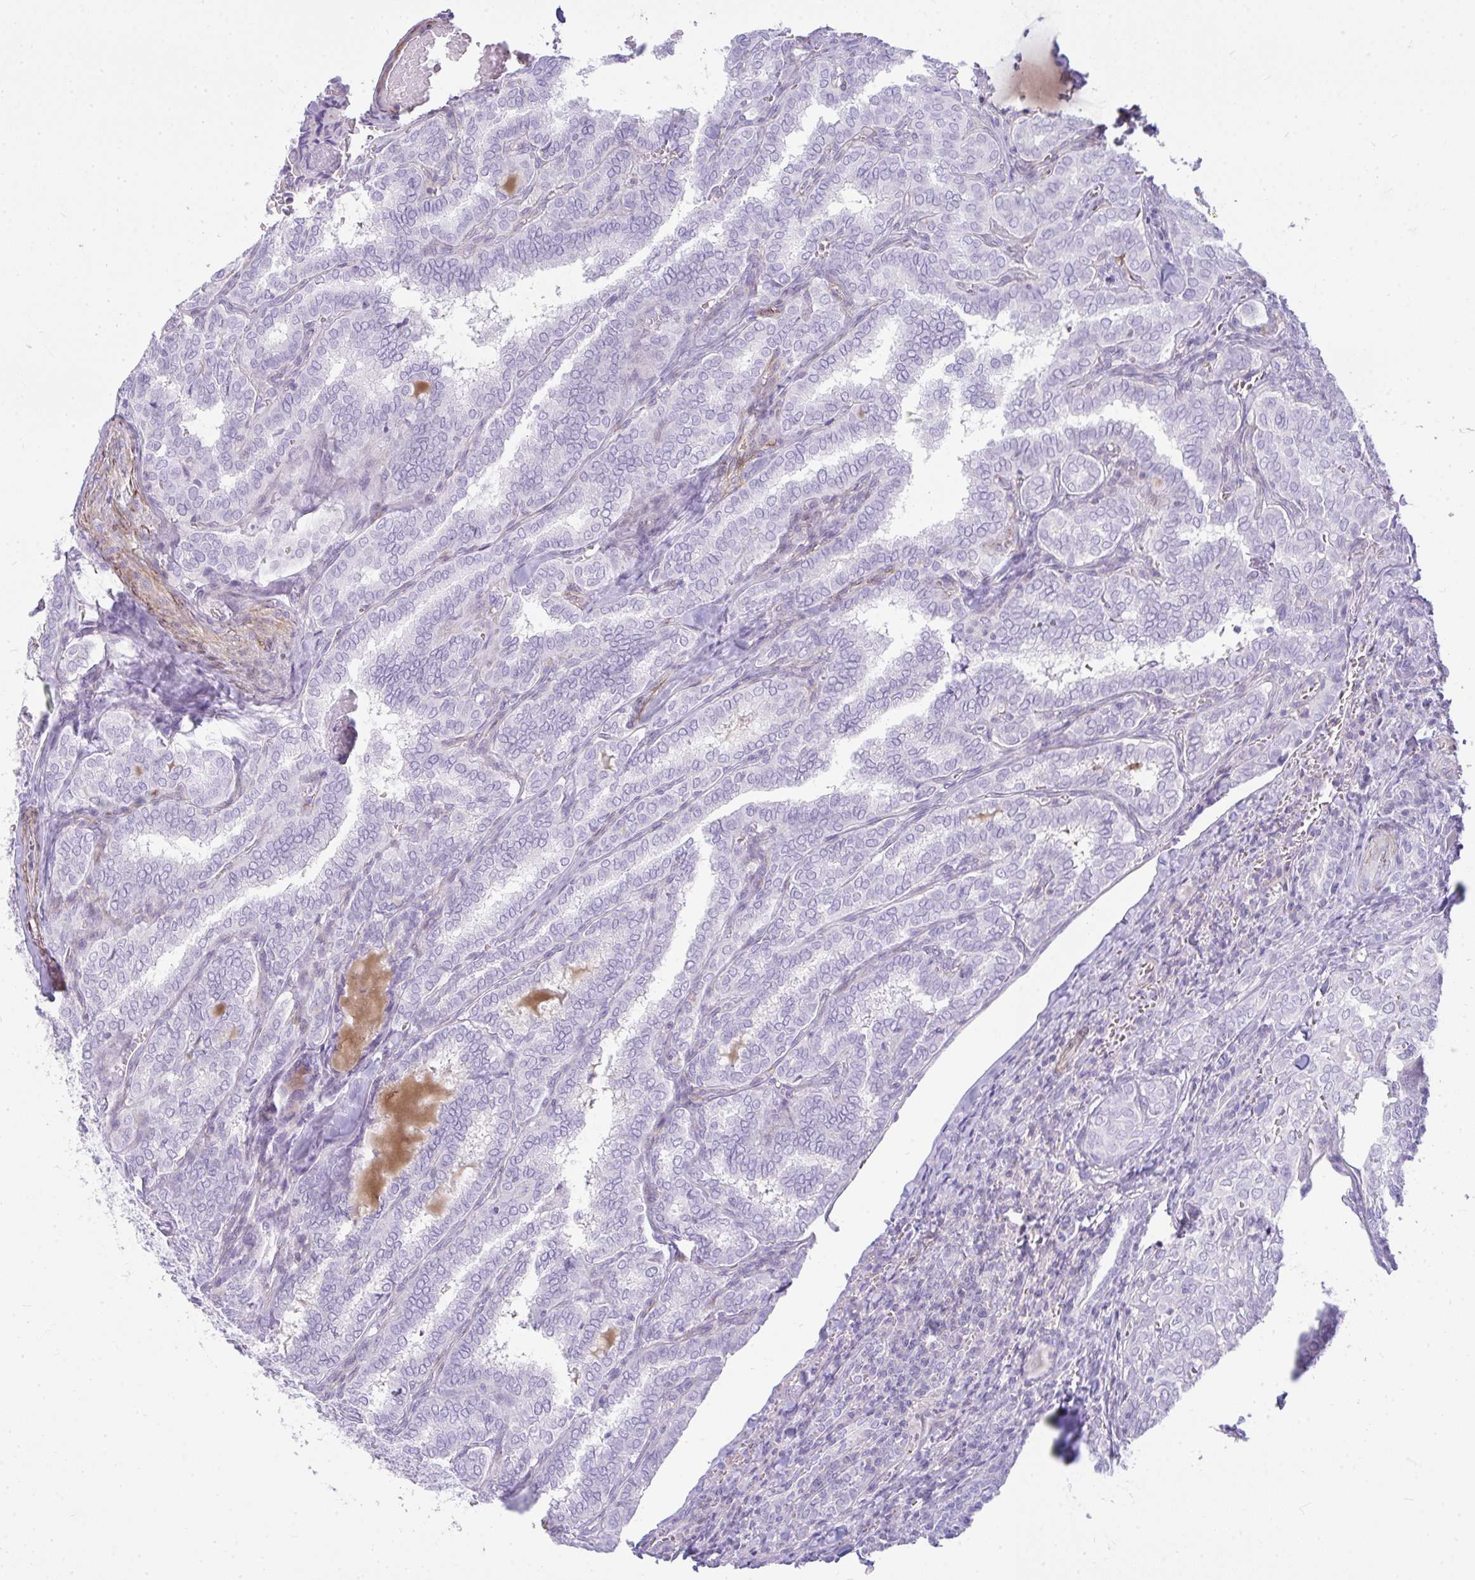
{"staining": {"intensity": "negative", "quantity": "none", "location": "none"}, "tissue": "thyroid cancer", "cell_type": "Tumor cells", "image_type": "cancer", "snomed": [{"axis": "morphology", "description": "Papillary adenocarcinoma, NOS"}, {"axis": "topography", "description": "Thyroid gland"}], "caption": "Tumor cells show no significant staining in thyroid papillary adenocarcinoma.", "gene": "CDRT15", "patient": {"sex": "female", "age": 30}}